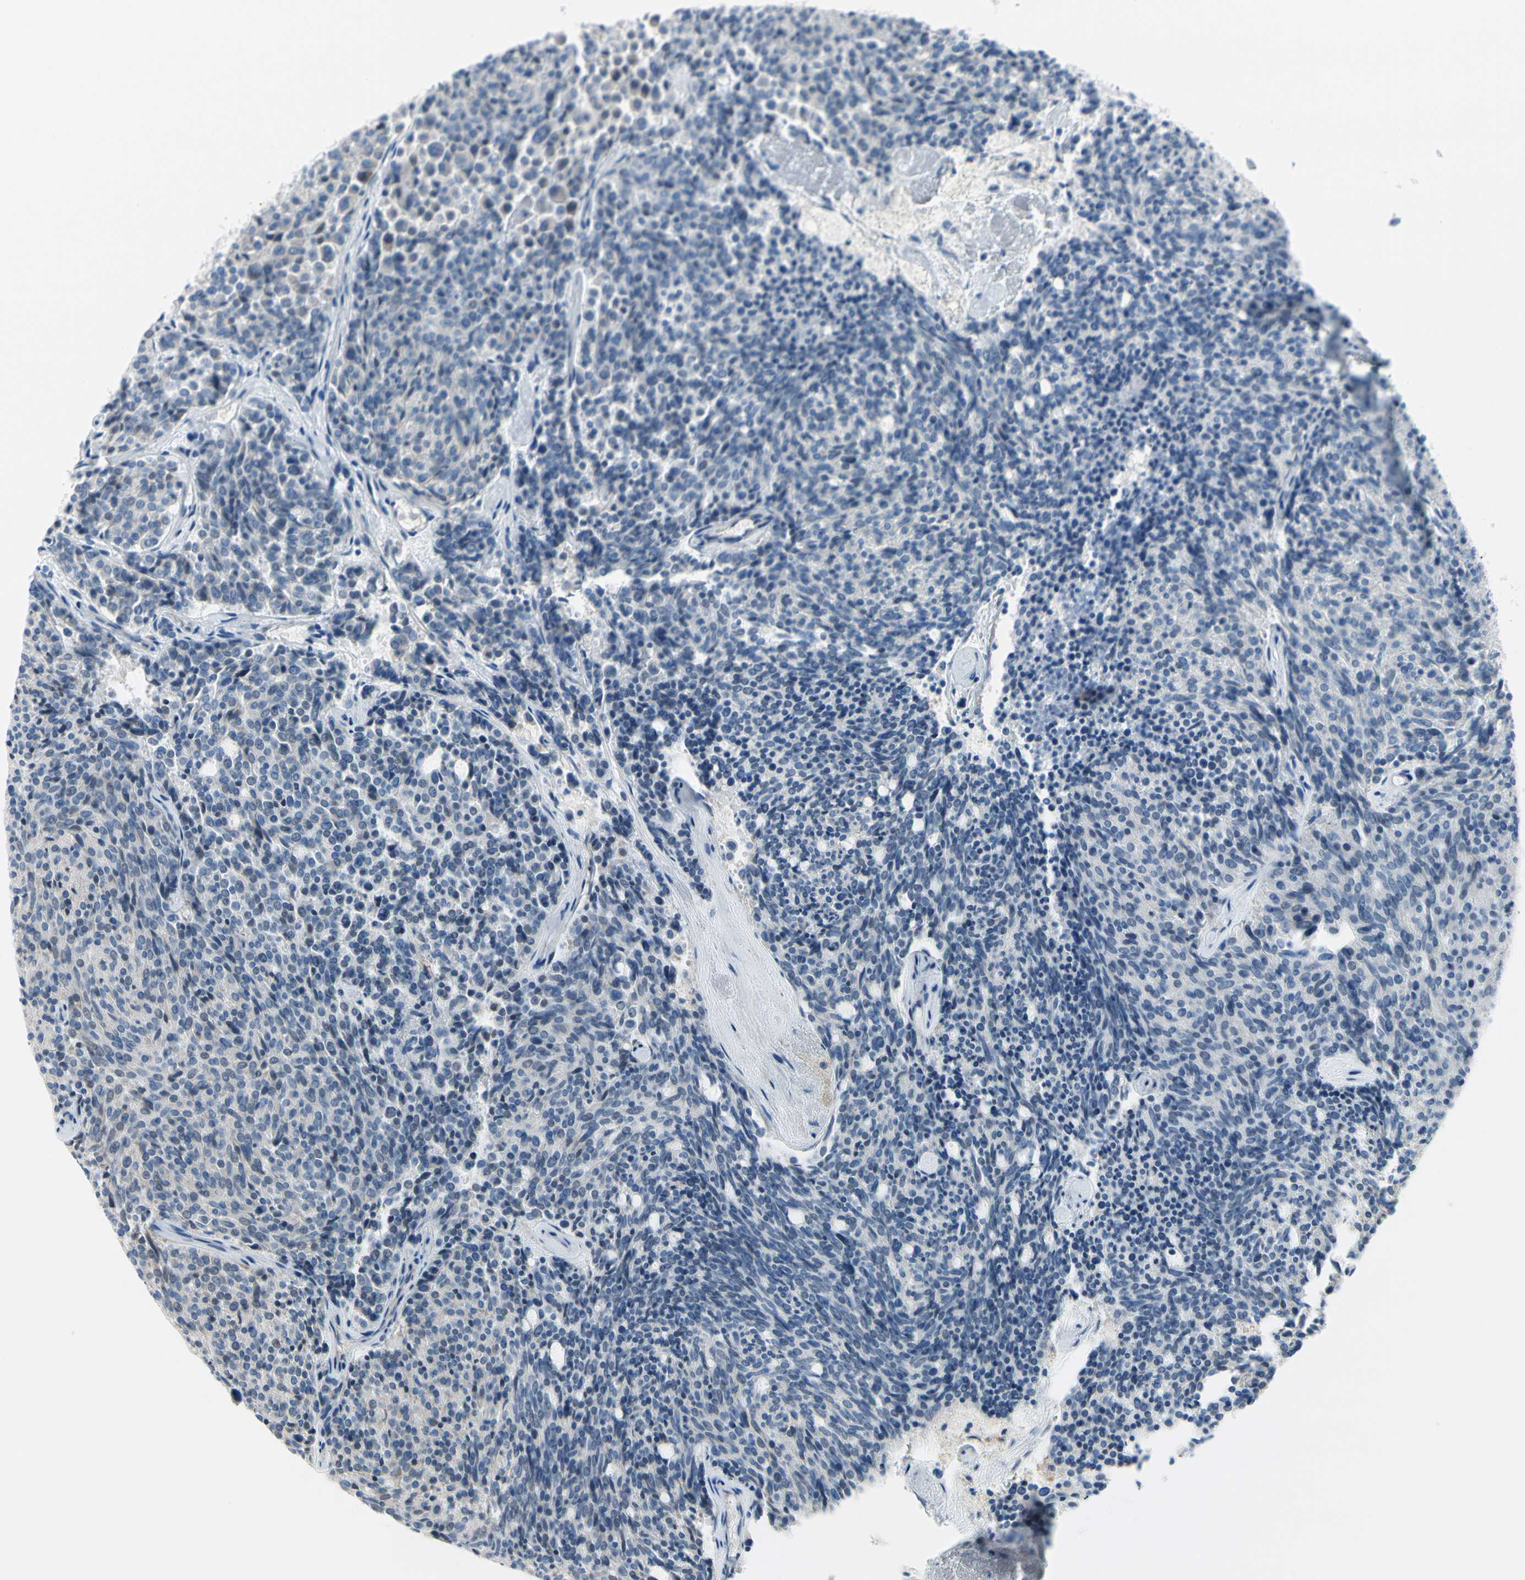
{"staining": {"intensity": "negative", "quantity": "none", "location": "none"}, "tissue": "carcinoid", "cell_type": "Tumor cells", "image_type": "cancer", "snomed": [{"axis": "morphology", "description": "Carcinoid, malignant, NOS"}, {"axis": "topography", "description": "Pancreas"}], "caption": "Immunohistochemical staining of human malignant carcinoid displays no significant positivity in tumor cells.", "gene": "FCER2", "patient": {"sex": "female", "age": 54}}